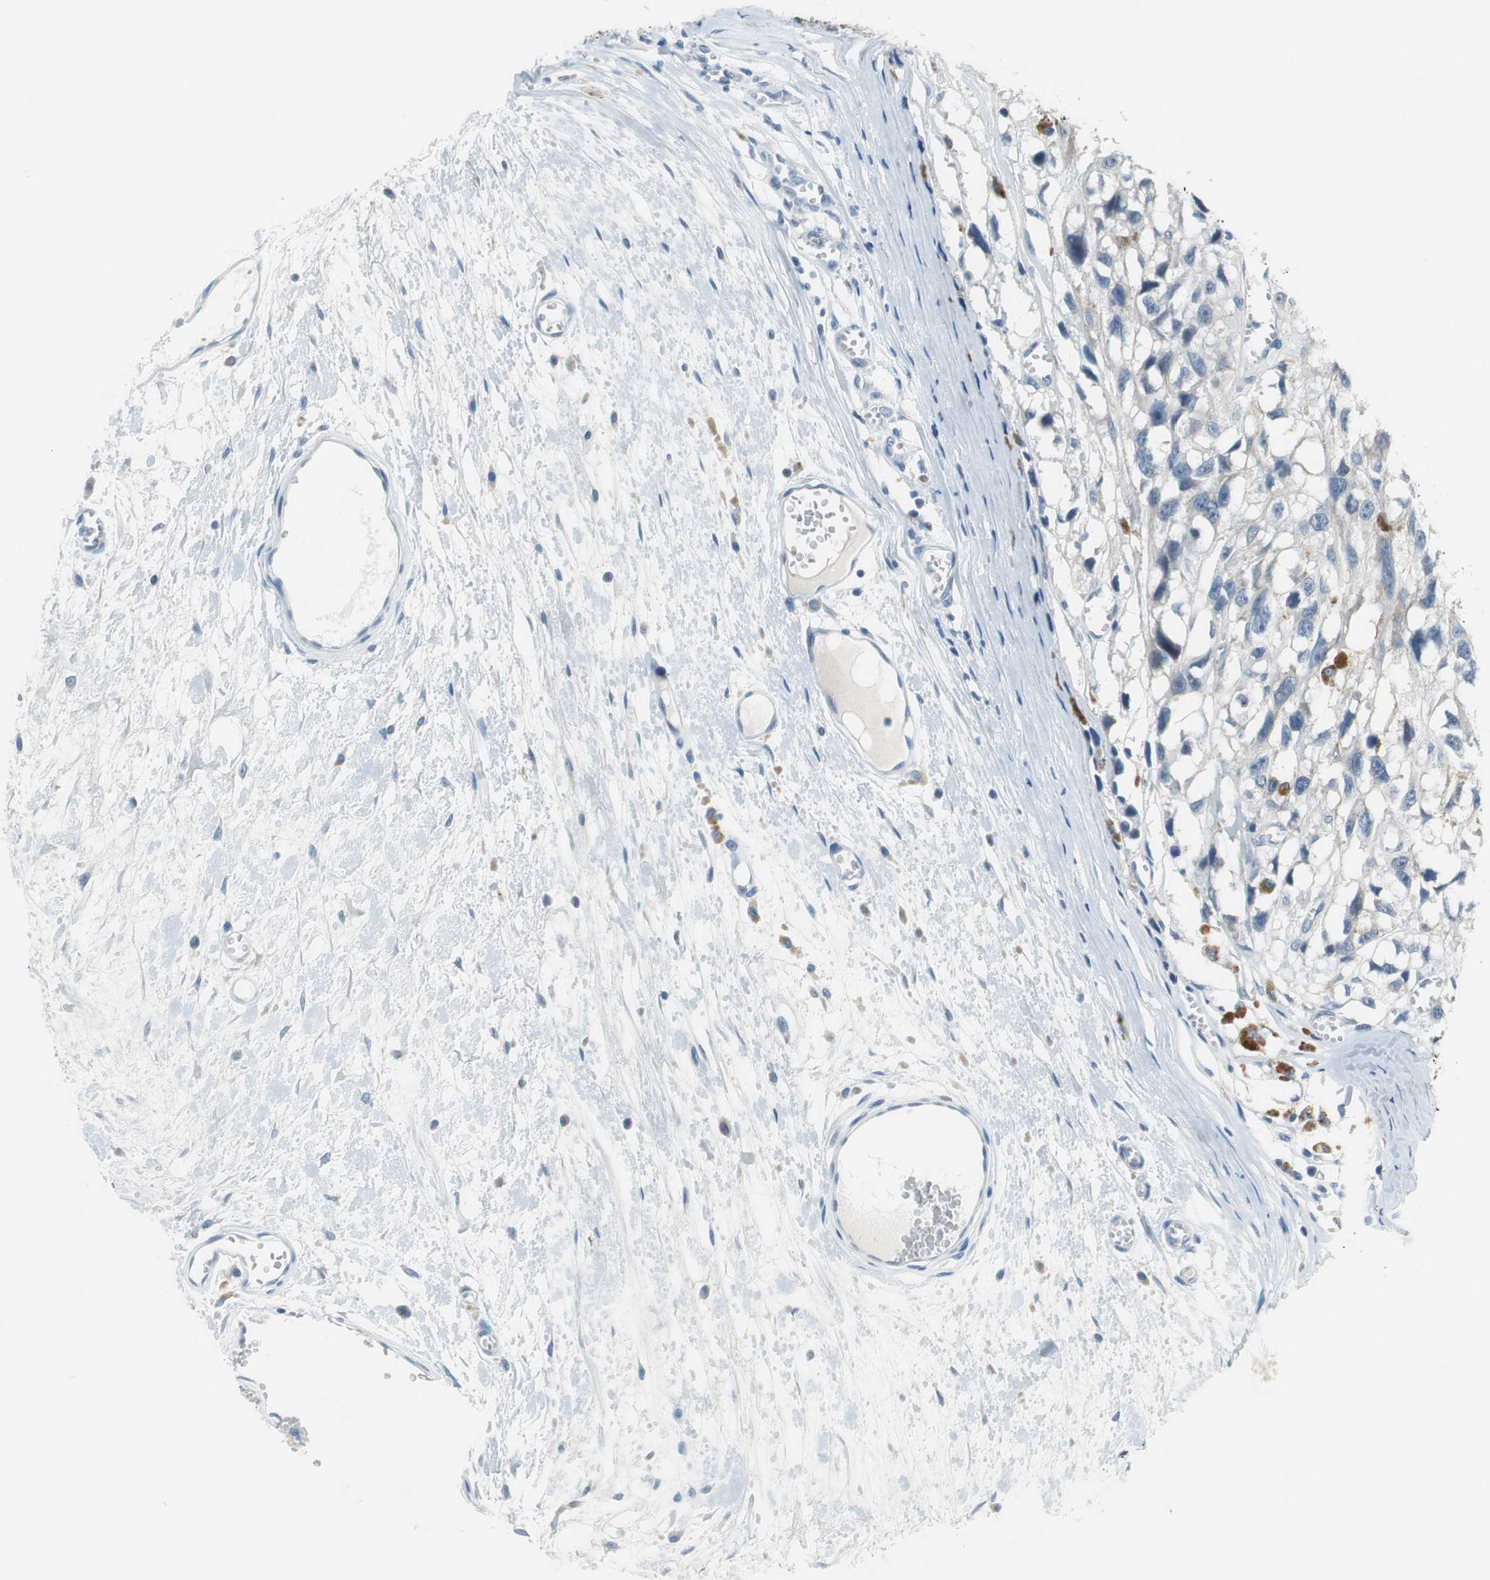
{"staining": {"intensity": "negative", "quantity": "none", "location": "none"}, "tissue": "melanoma", "cell_type": "Tumor cells", "image_type": "cancer", "snomed": [{"axis": "morphology", "description": "Malignant melanoma, Metastatic site"}, {"axis": "topography", "description": "Lymph node"}], "caption": "IHC of human malignant melanoma (metastatic site) reveals no positivity in tumor cells. (DAB (3,3'-diaminobenzidine) IHC, high magnification).", "gene": "GLCCI1", "patient": {"sex": "male", "age": 59}}